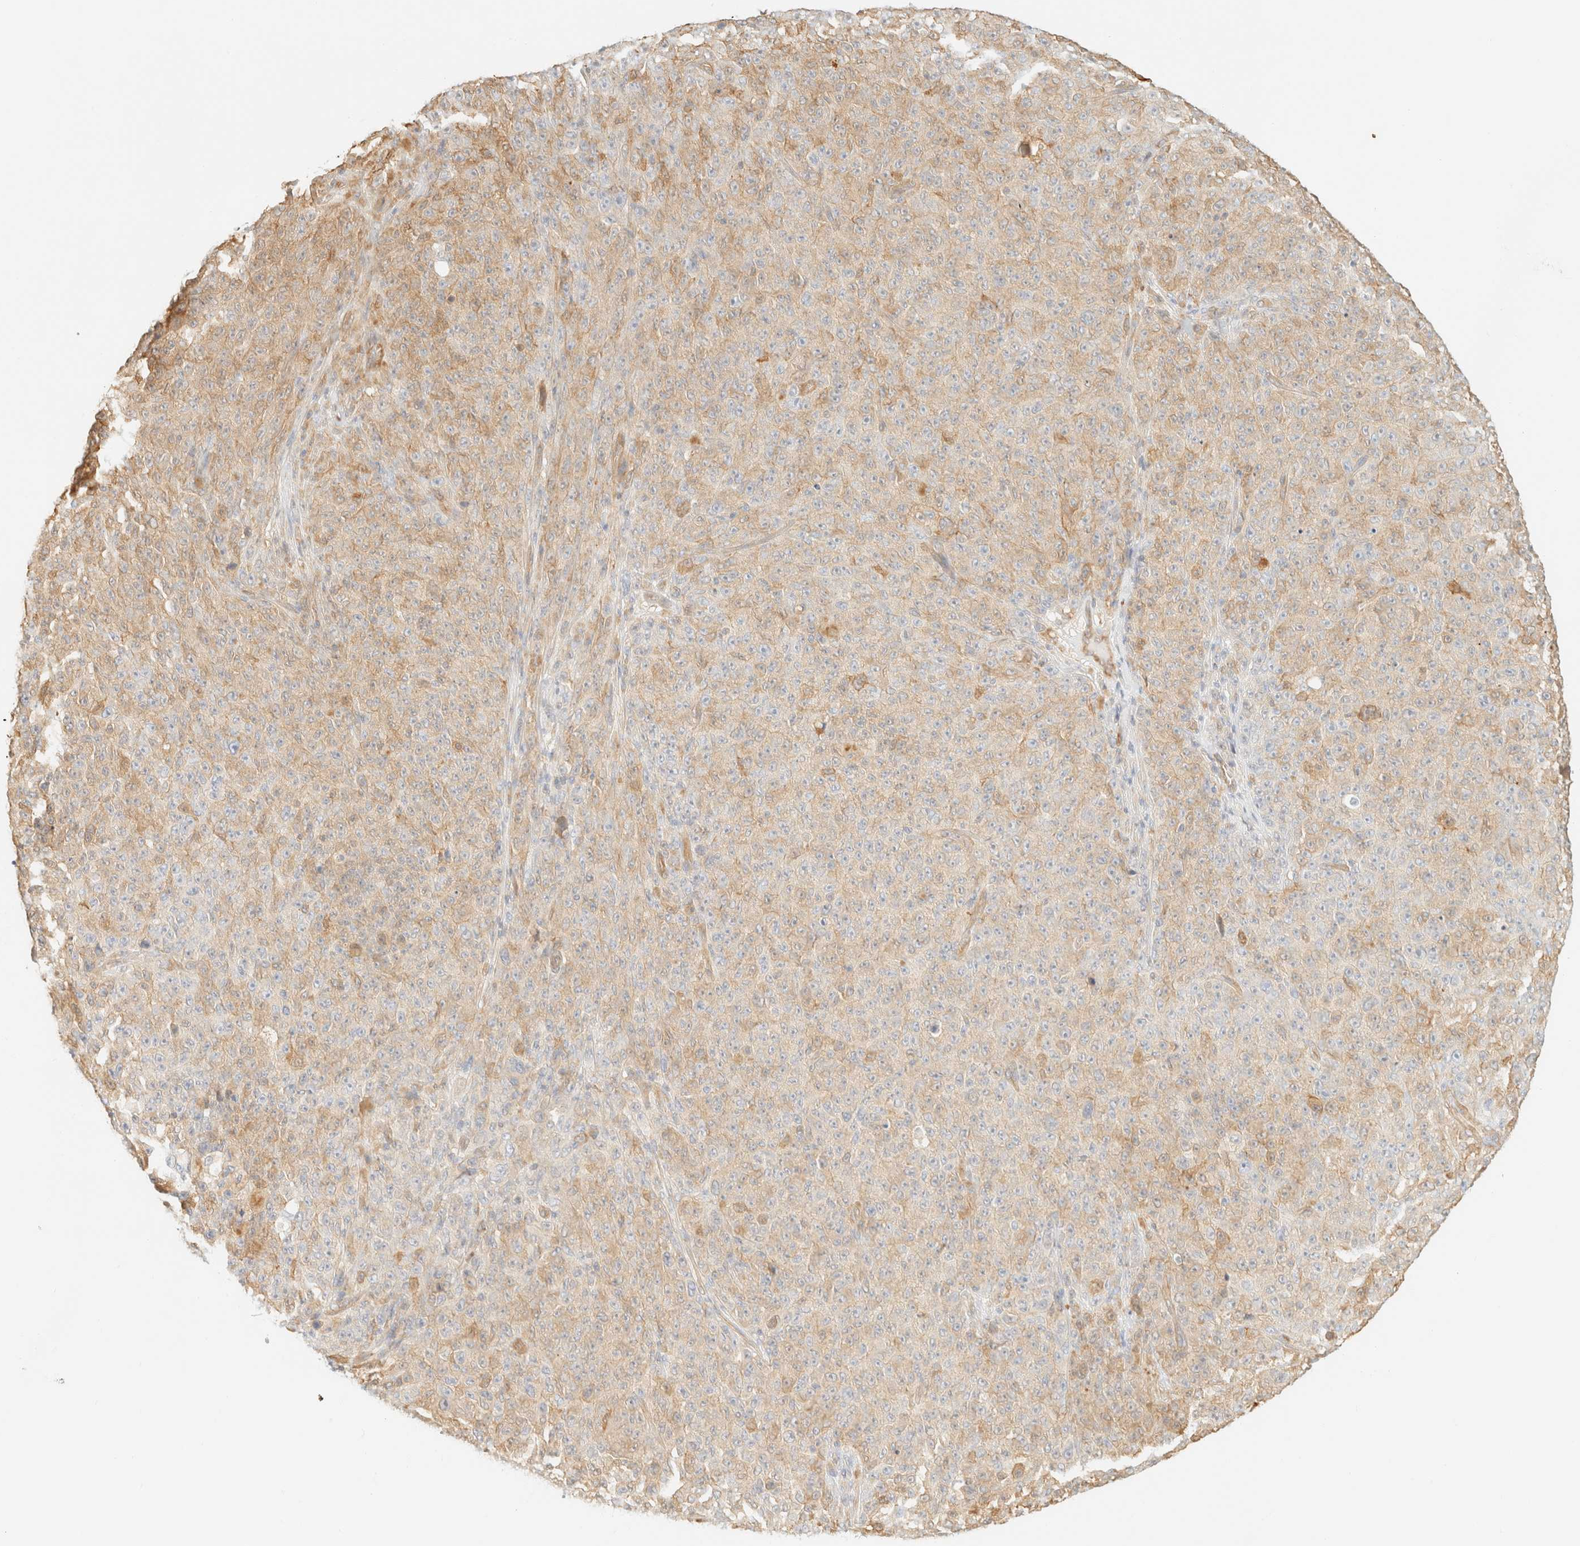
{"staining": {"intensity": "weak", "quantity": "25%-75%", "location": "cytoplasmic/membranous"}, "tissue": "melanoma", "cell_type": "Tumor cells", "image_type": "cancer", "snomed": [{"axis": "morphology", "description": "Malignant melanoma, NOS"}, {"axis": "topography", "description": "Skin"}], "caption": "A low amount of weak cytoplasmic/membranous staining is appreciated in about 25%-75% of tumor cells in malignant melanoma tissue. (DAB (3,3'-diaminobenzidine) IHC with brightfield microscopy, high magnification).", "gene": "OTOP2", "patient": {"sex": "female", "age": 82}}